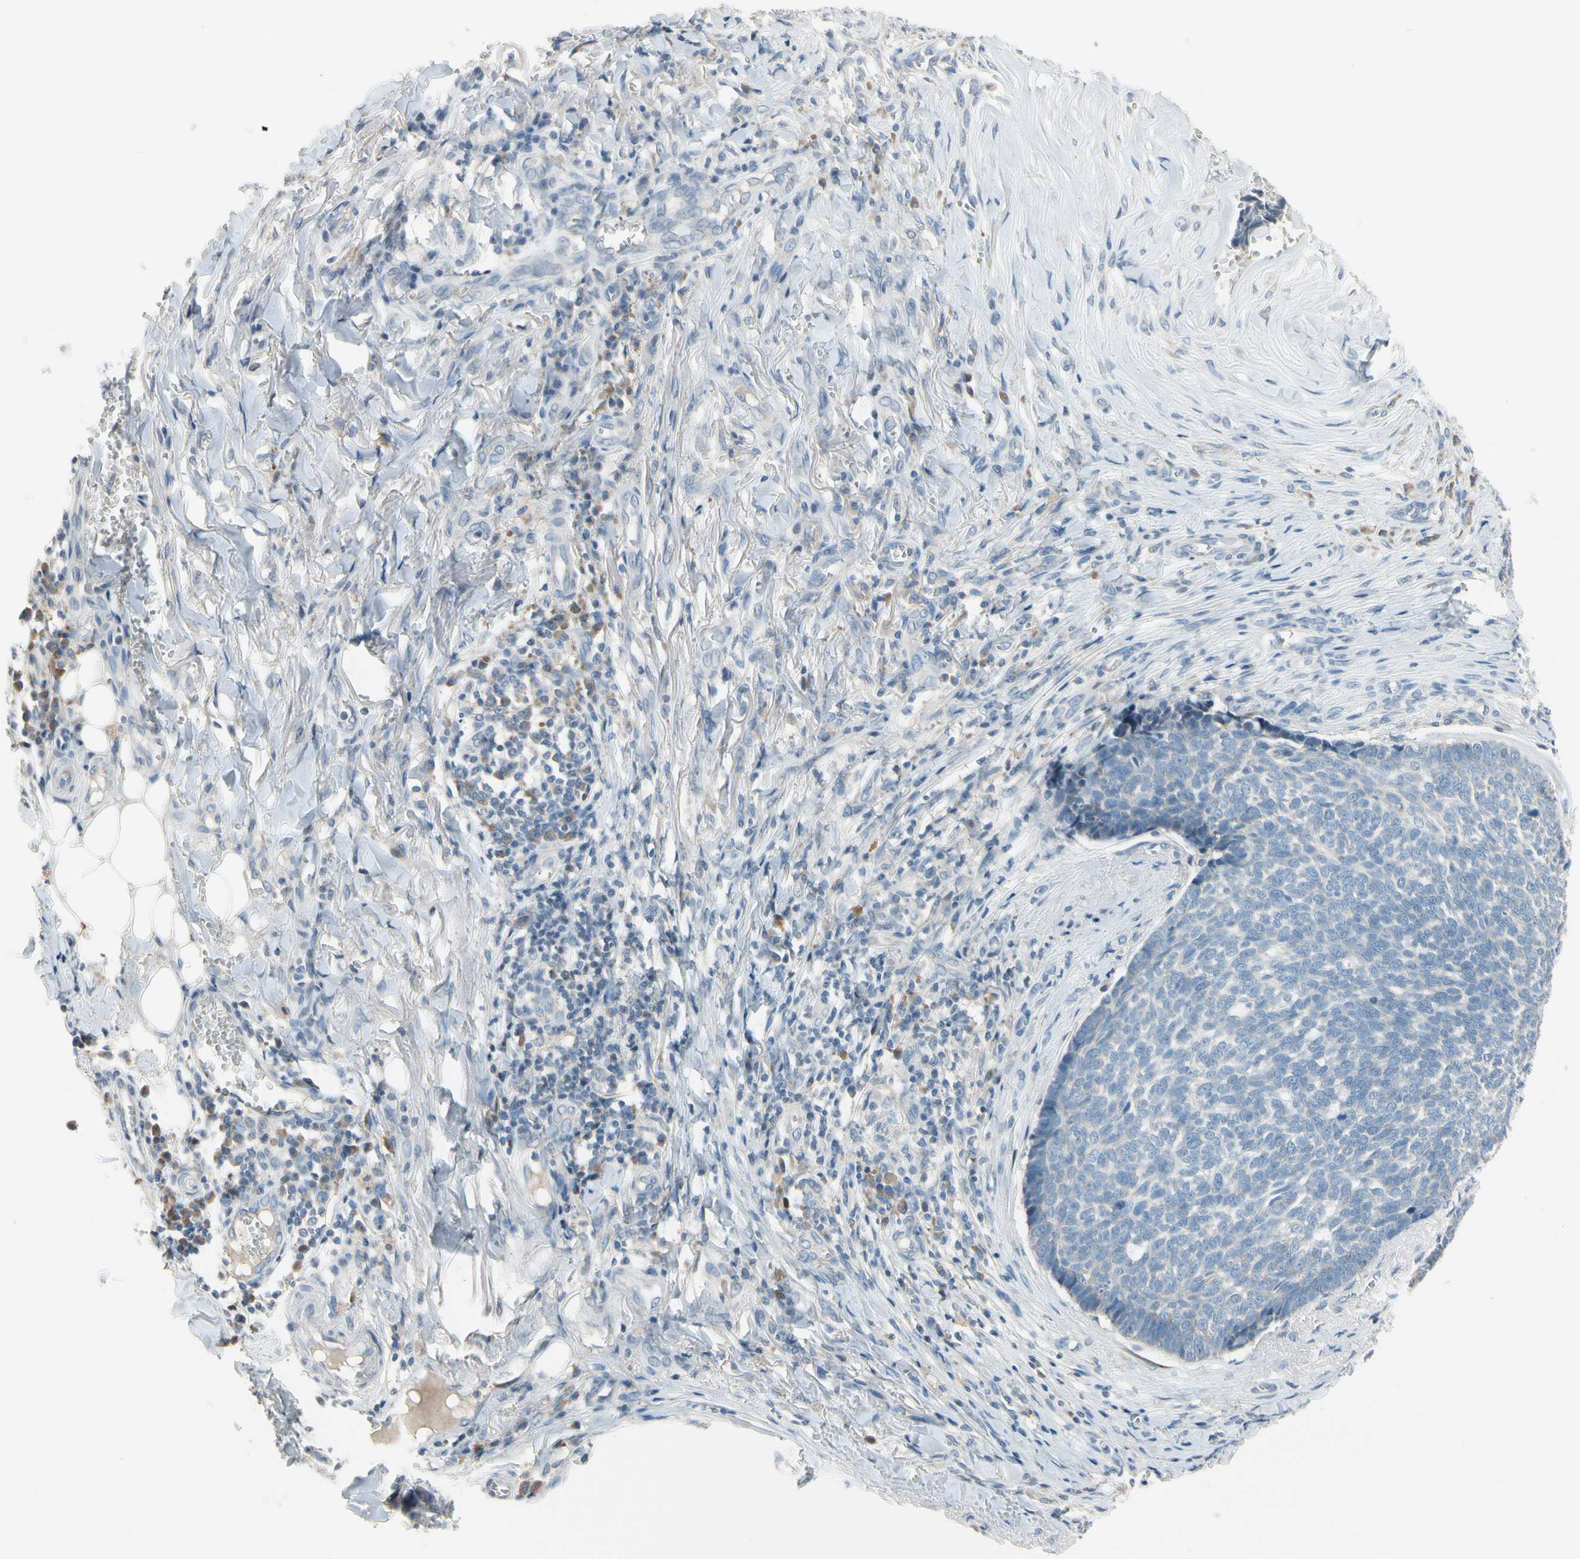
{"staining": {"intensity": "negative", "quantity": "none", "location": "none"}, "tissue": "skin cancer", "cell_type": "Tumor cells", "image_type": "cancer", "snomed": [{"axis": "morphology", "description": "Basal cell carcinoma"}, {"axis": "topography", "description": "Skin"}], "caption": "This is a photomicrograph of immunohistochemistry staining of skin cancer, which shows no positivity in tumor cells. (Immunohistochemistry, brightfield microscopy, high magnification).", "gene": "PIP5K1B", "patient": {"sex": "male", "age": 84}}